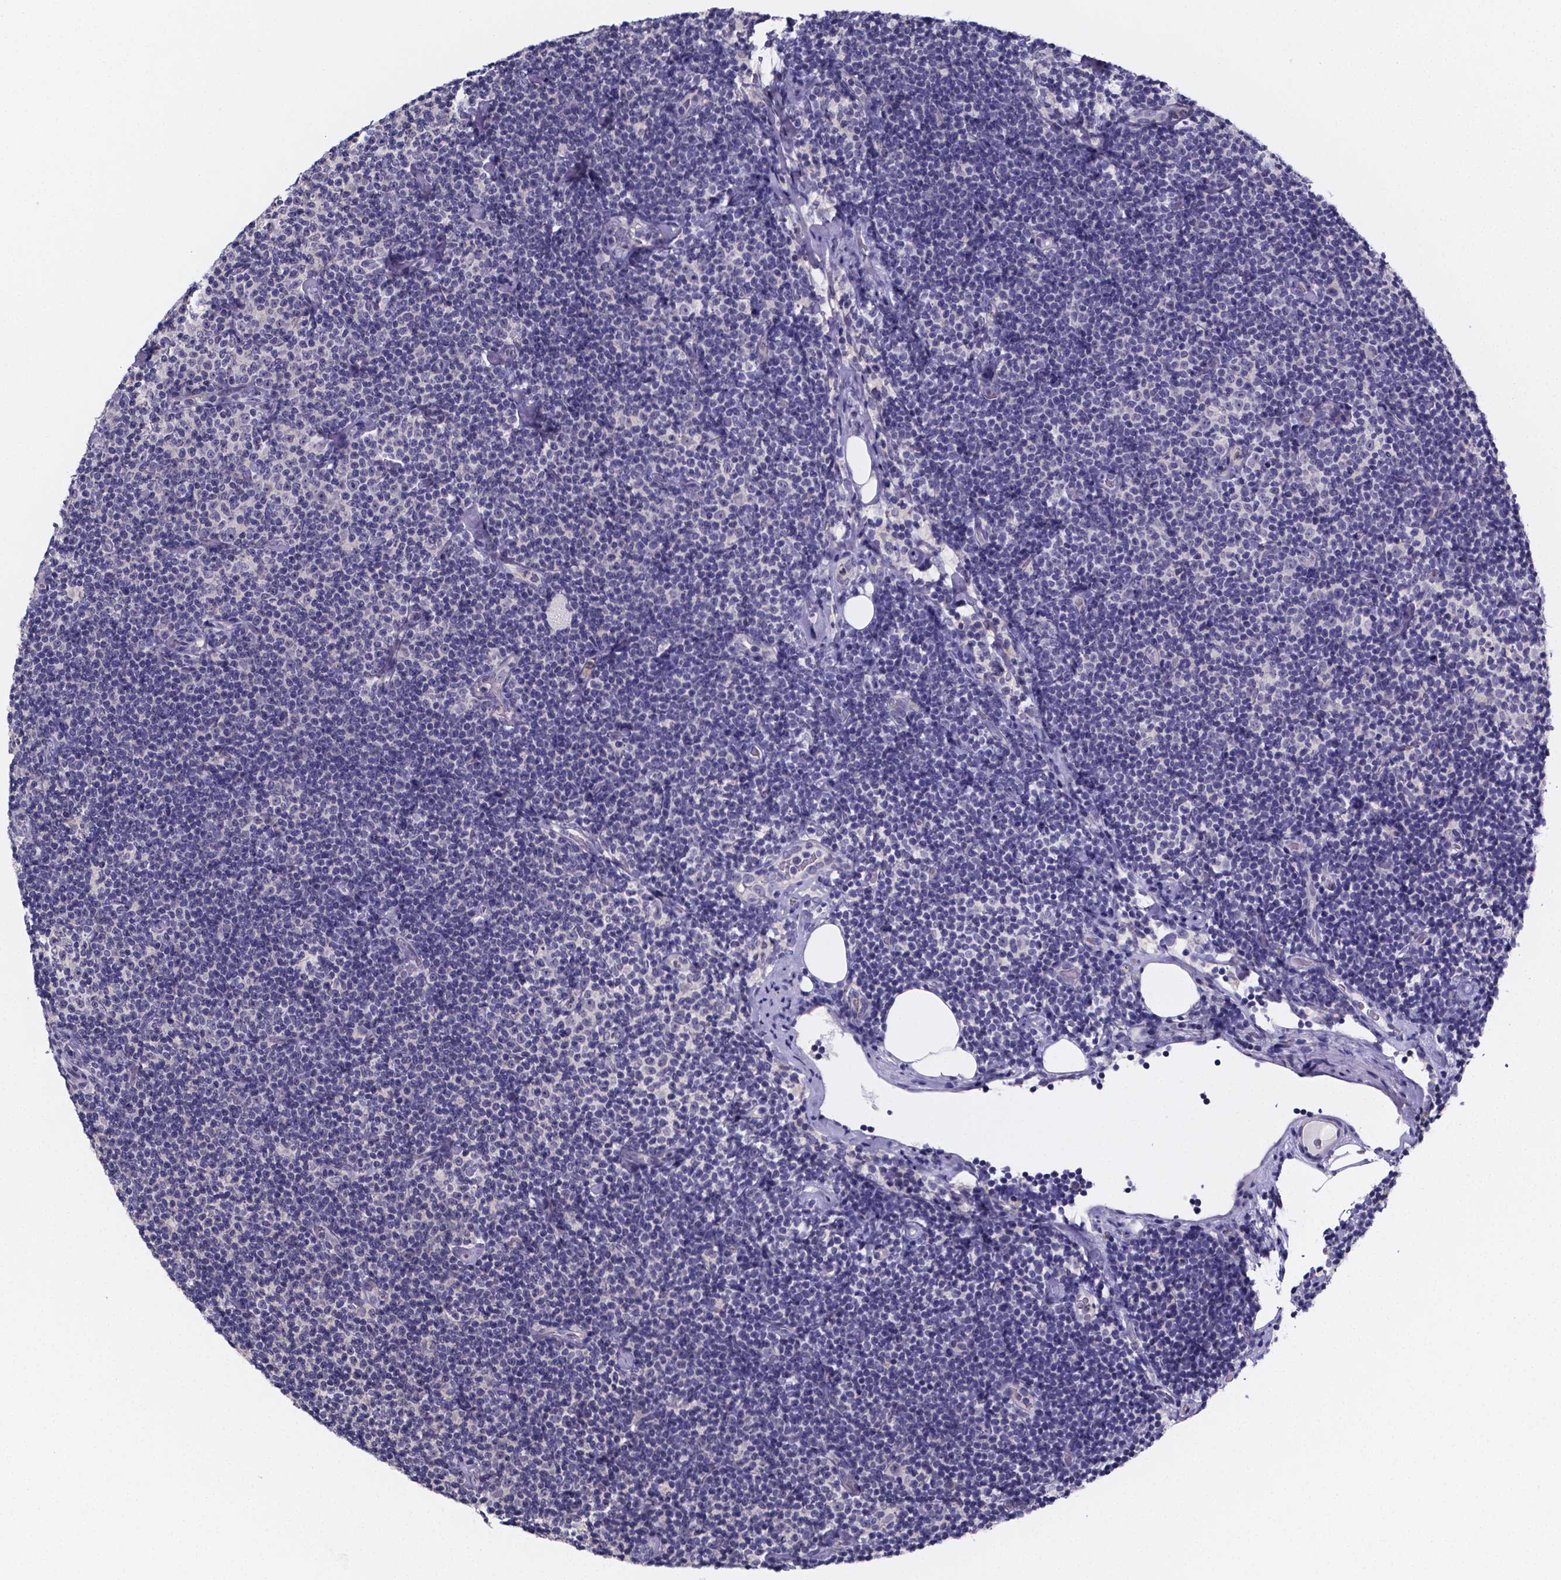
{"staining": {"intensity": "negative", "quantity": "none", "location": "none"}, "tissue": "lymphoma", "cell_type": "Tumor cells", "image_type": "cancer", "snomed": [{"axis": "morphology", "description": "Malignant lymphoma, non-Hodgkin's type, Low grade"}, {"axis": "topography", "description": "Lymph node"}], "caption": "A high-resolution micrograph shows immunohistochemistry staining of low-grade malignant lymphoma, non-Hodgkin's type, which reveals no significant expression in tumor cells.", "gene": "IZUMO1", "patient": {"sex": "male", "age": 81}}